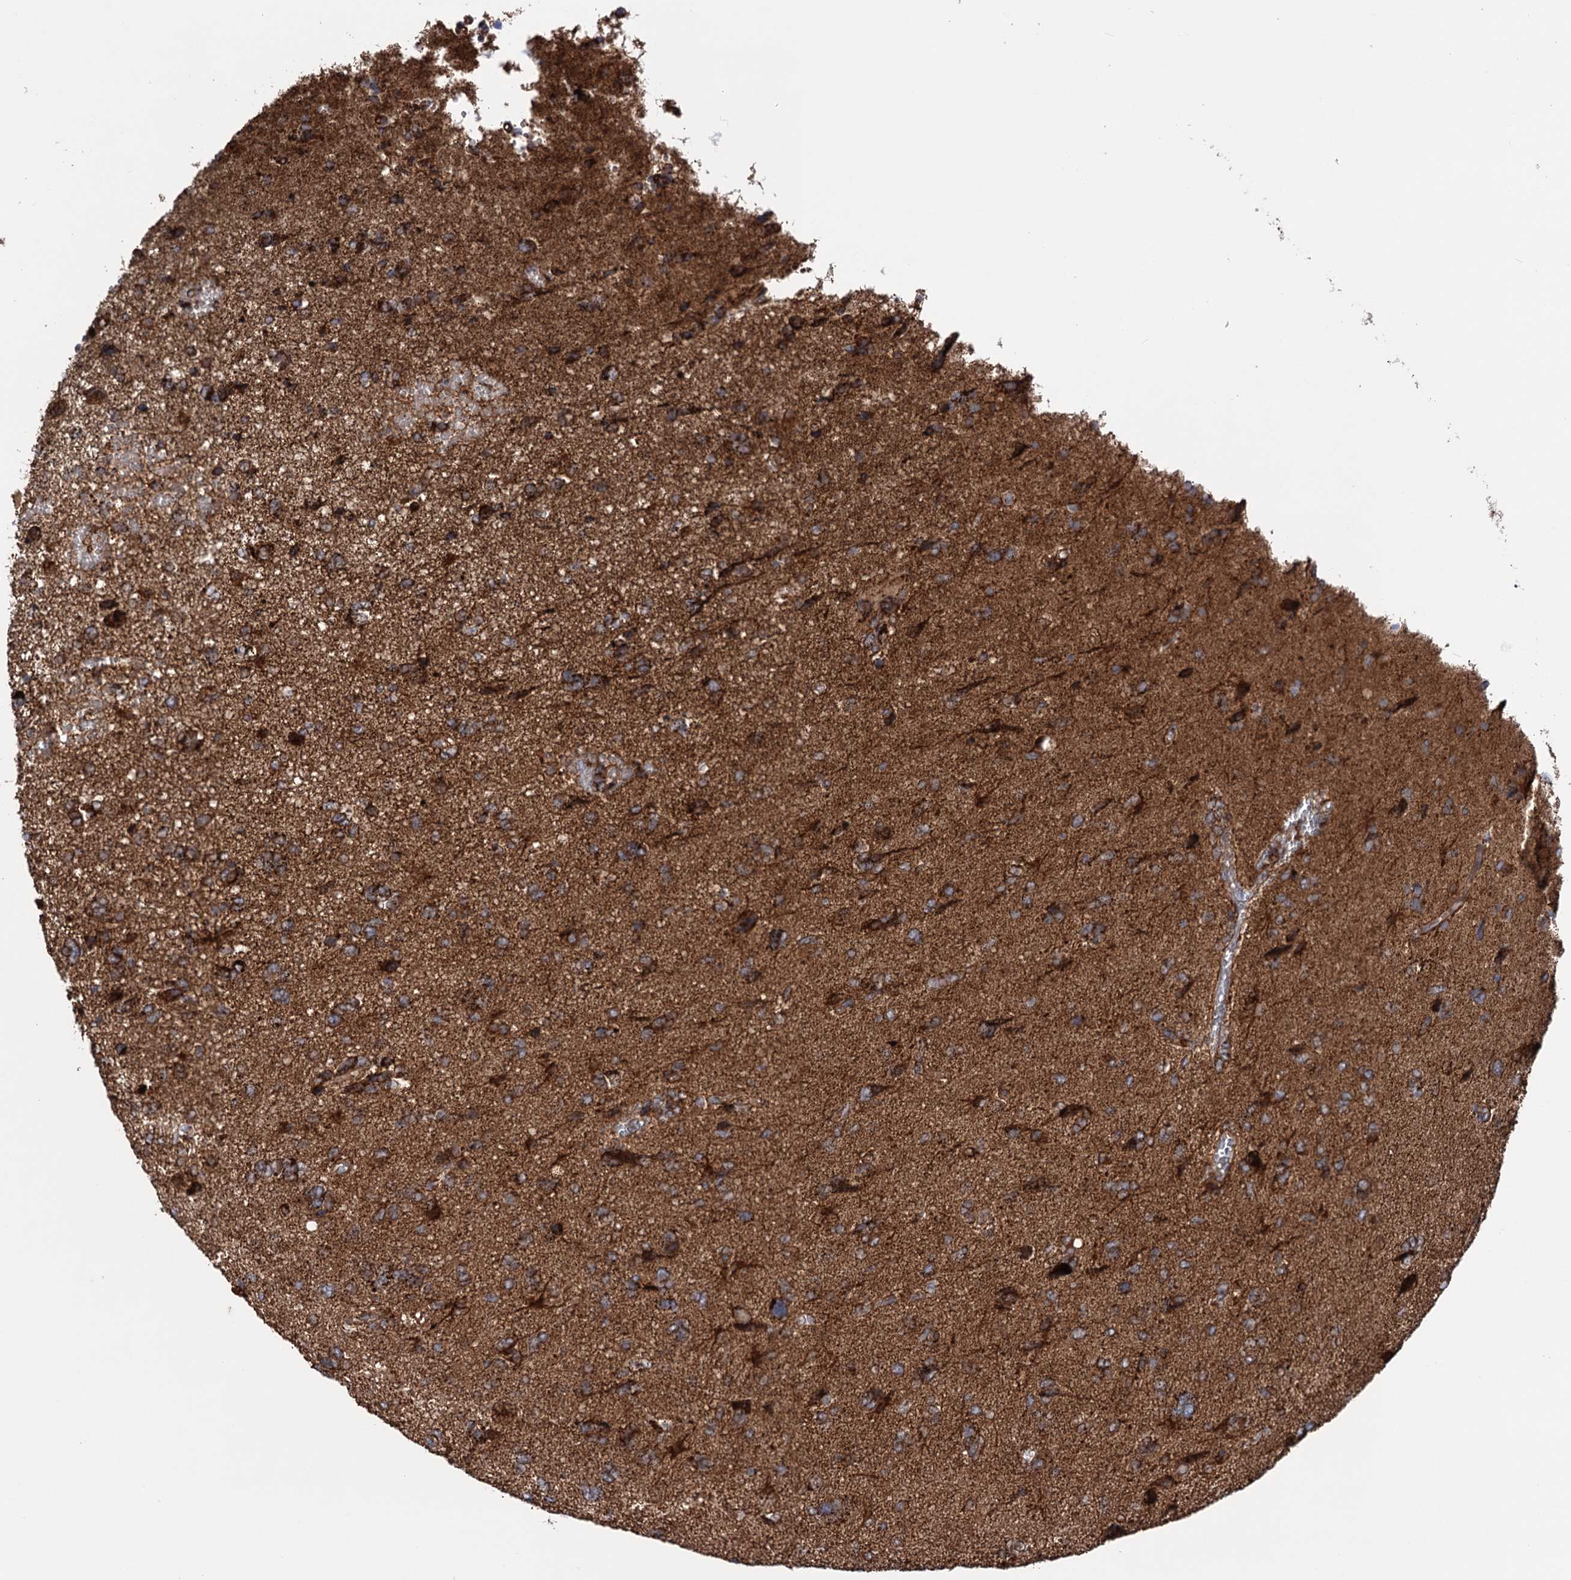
{"staining": {"intensity": "strong", "quantity": "<25%", "location": "cytoplasmic/membranous"}, "tissue": "glioma", "cell_type": "Tumor cells", "image_type": "cancer", "snomed": [{"axis": "morphology", "description": "Glioma, malignant, High grade"}, {"axis": "topography", "description": "Brain"}], "caption": "Immunohistochemistry (IHC) micrograph of glioma stained for a protein (brown), which exhibits medium levels of strong cytoplasmic/membranous positivity in approximately <25% of tumor cells.", "gene": "SUCLA2", "patient": {"sex": "female", "age": 59}}